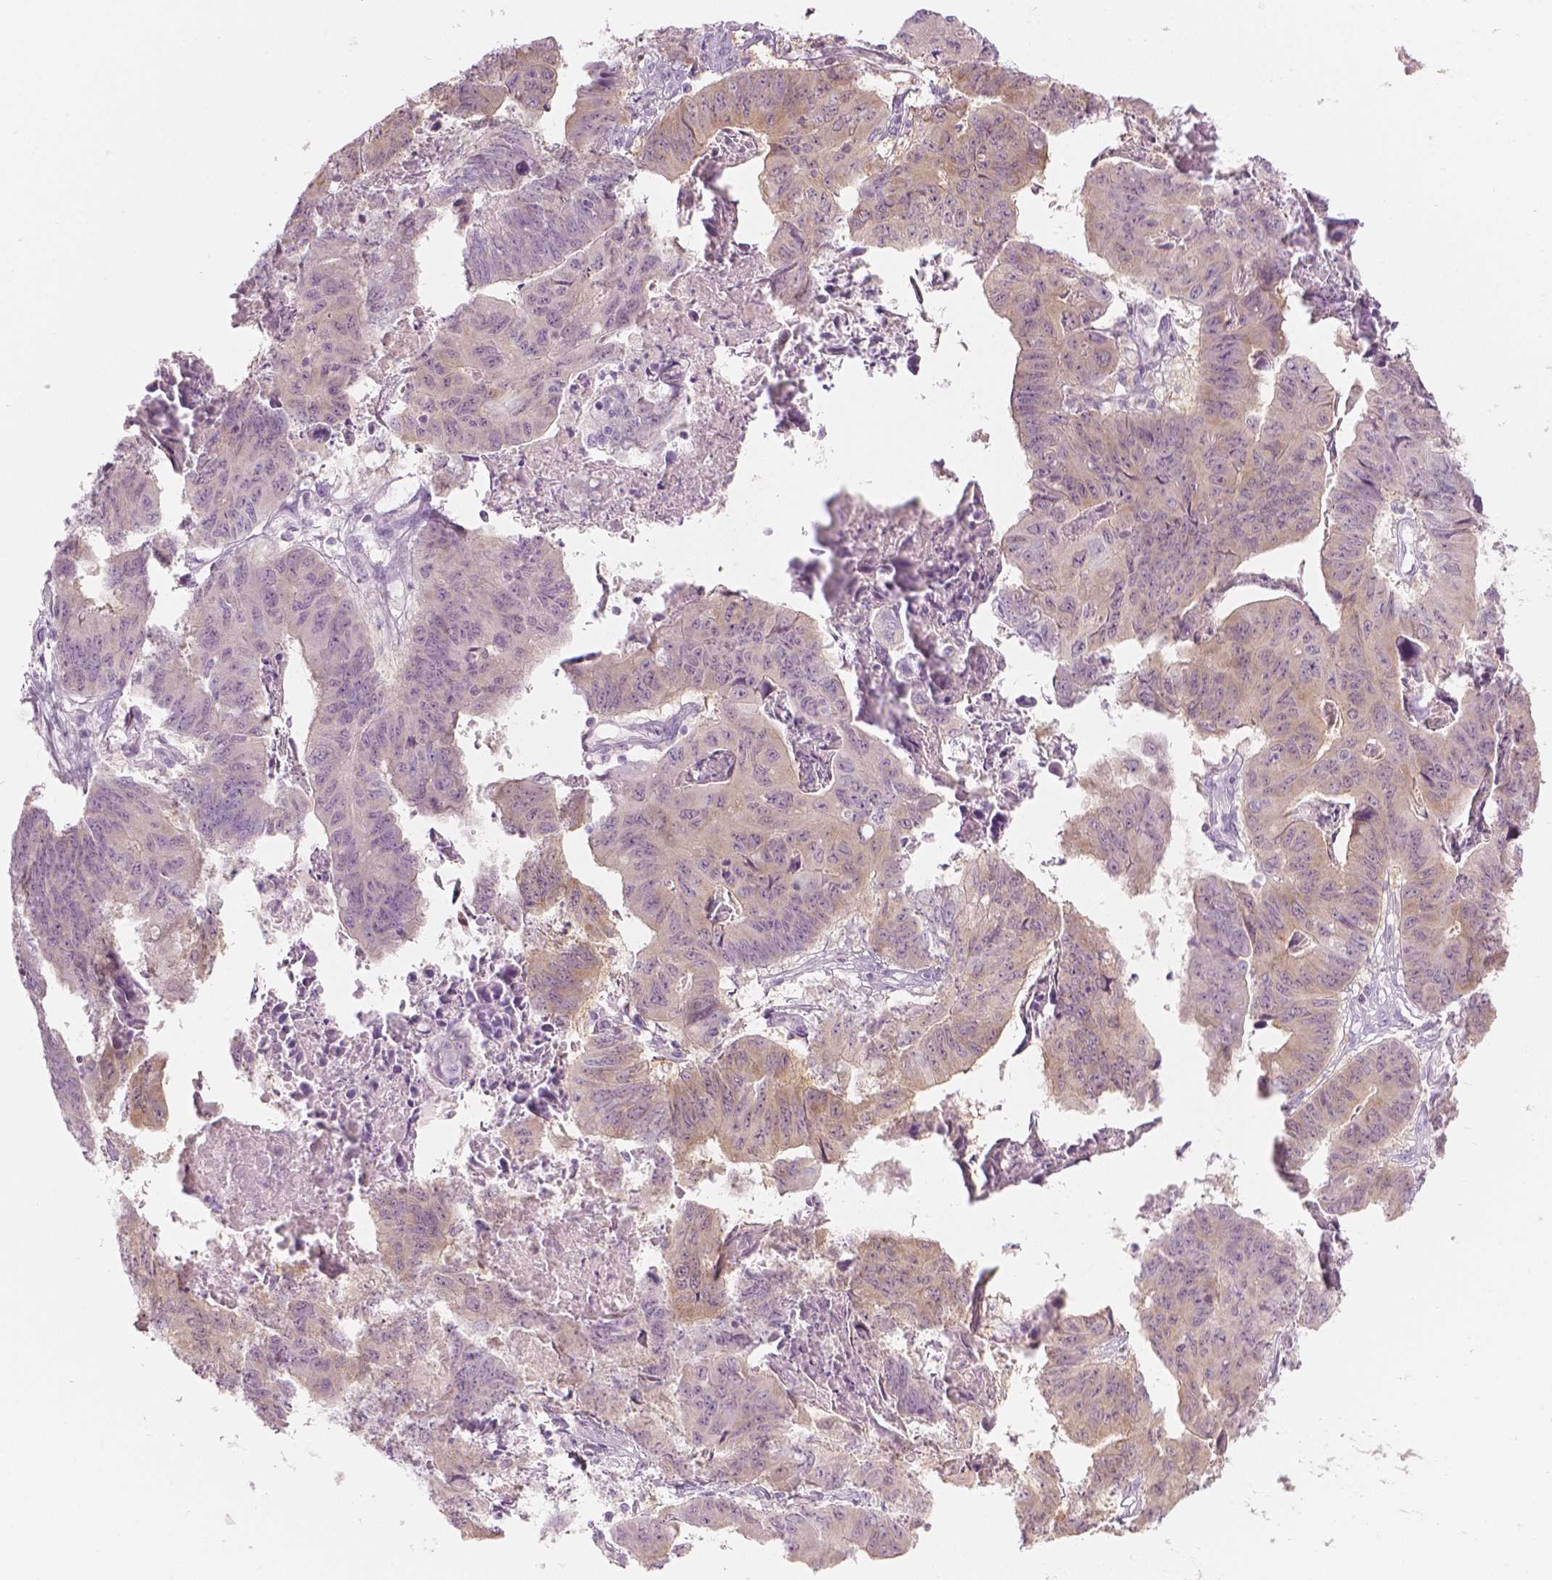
{"staining": {"intensity": "weak", "quantity": "25%-75%", "location": "cytoplasmic/membranous"}, "tissue": "stomach cancer", "cell_type": "Tumor cells", "image_type": "cancer", "snomed": [{"axis": "morphology", "description": "Adenocarcinoma, NOS"}, {"axis": "topography", "description": "Stomach, lower"}], "caption": "Stomach cancer stained with a brown dye exhibits weak cytoplasmic/membranous positive staining in about 25%-75% of tumor cells.", "gene": "SHMT1", "patient": {"sex": "male", "age": 77}}